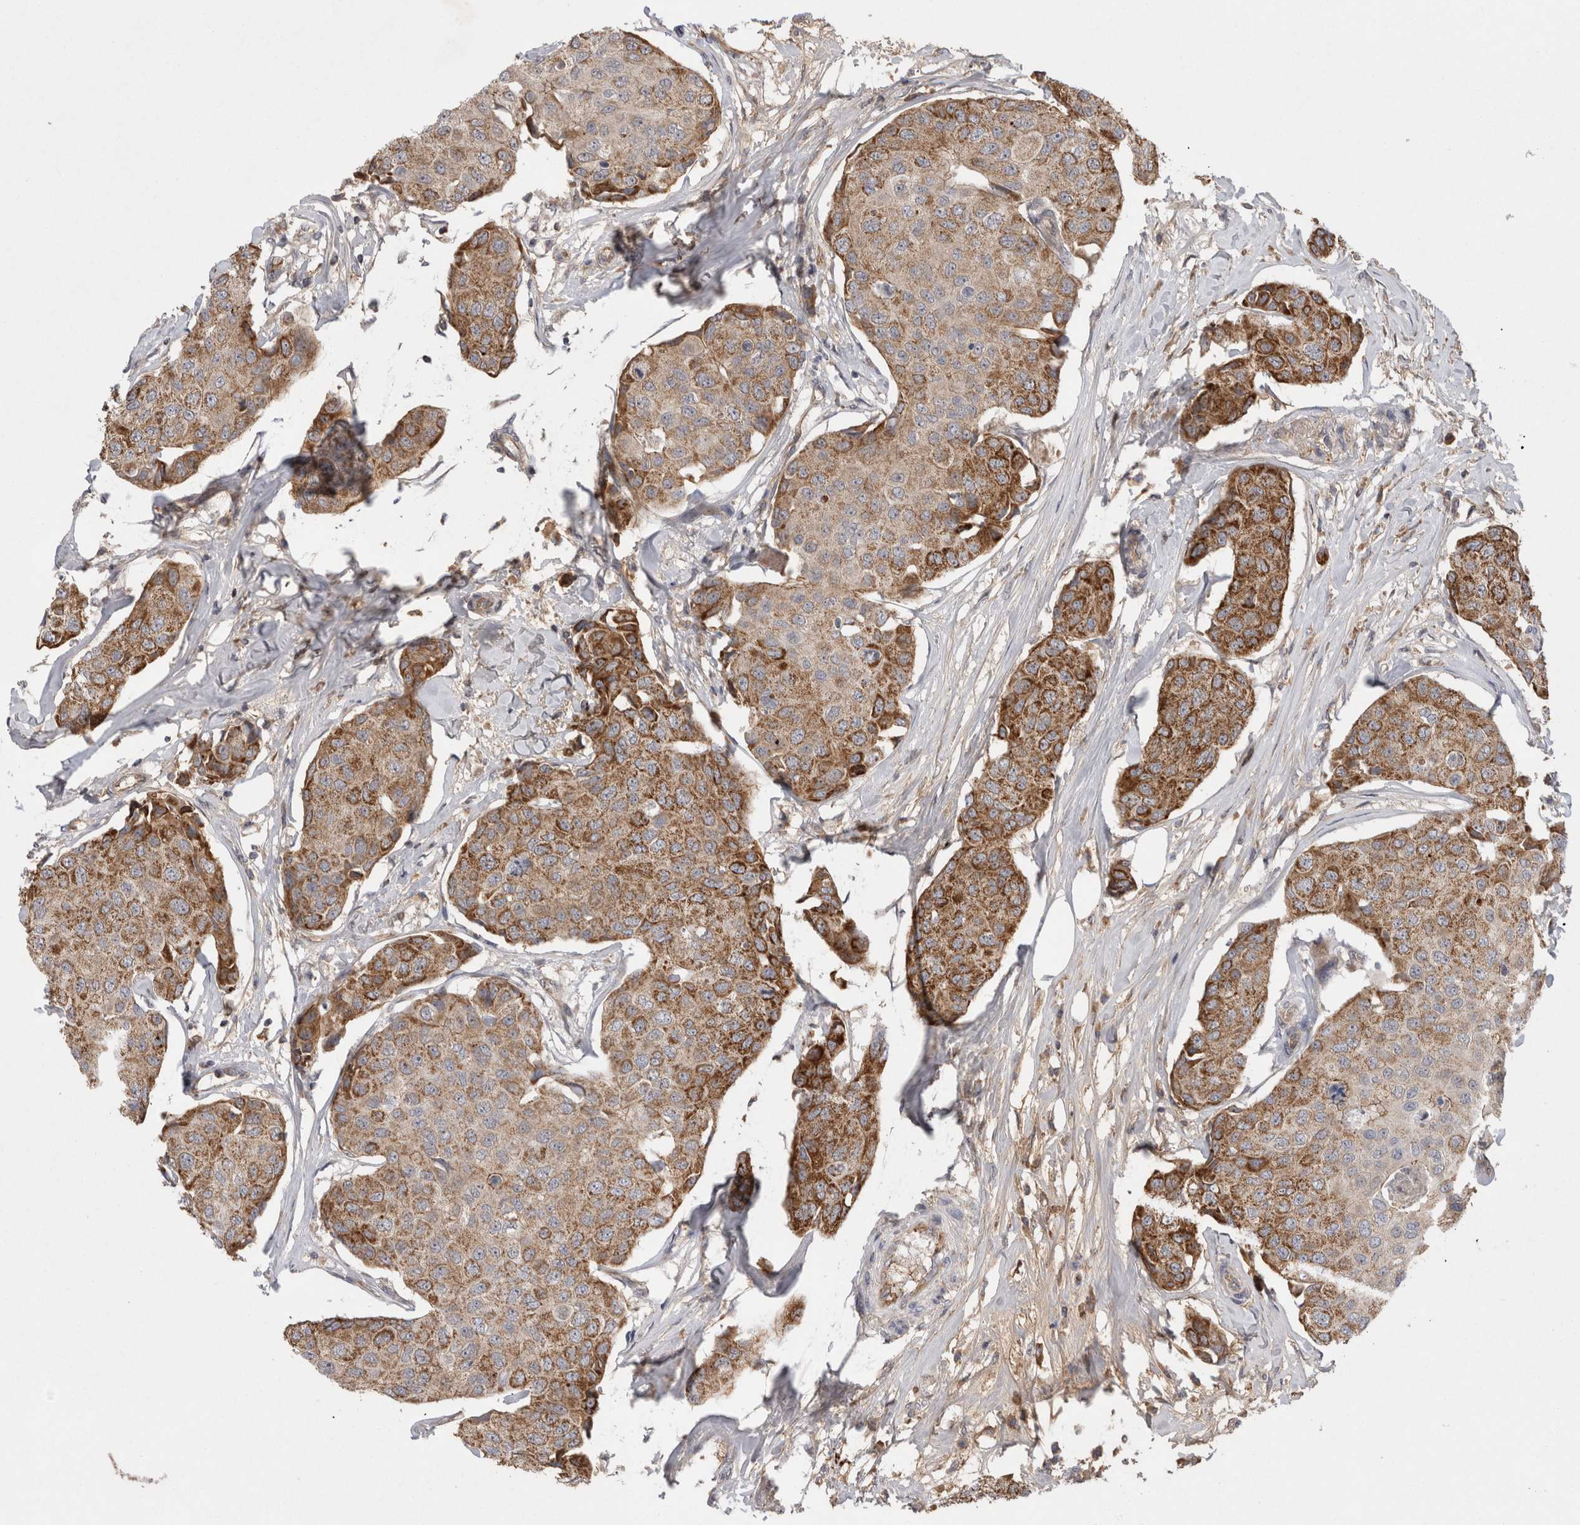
{"staining": {"intensity": "strong", "quantity": ">75%", "location": "cytoplasmic/membranous"}, "tissue": "breast cancer", "cell_type": "Tumor cells", "image_type": "cancer", "snomed": [{"axis": "morphology", "description": "Duct carcinoma"}, {"axis": "topography", "description": "Breast"}], "caption": "Breast cancer tissue demonstrates strong cytoplasmic/membranous positivity in about >75% of tumor cells, visualized by immunohistochemistry.", "gene": "DARS2", "patient": {"sex": "female", "age": 80}}